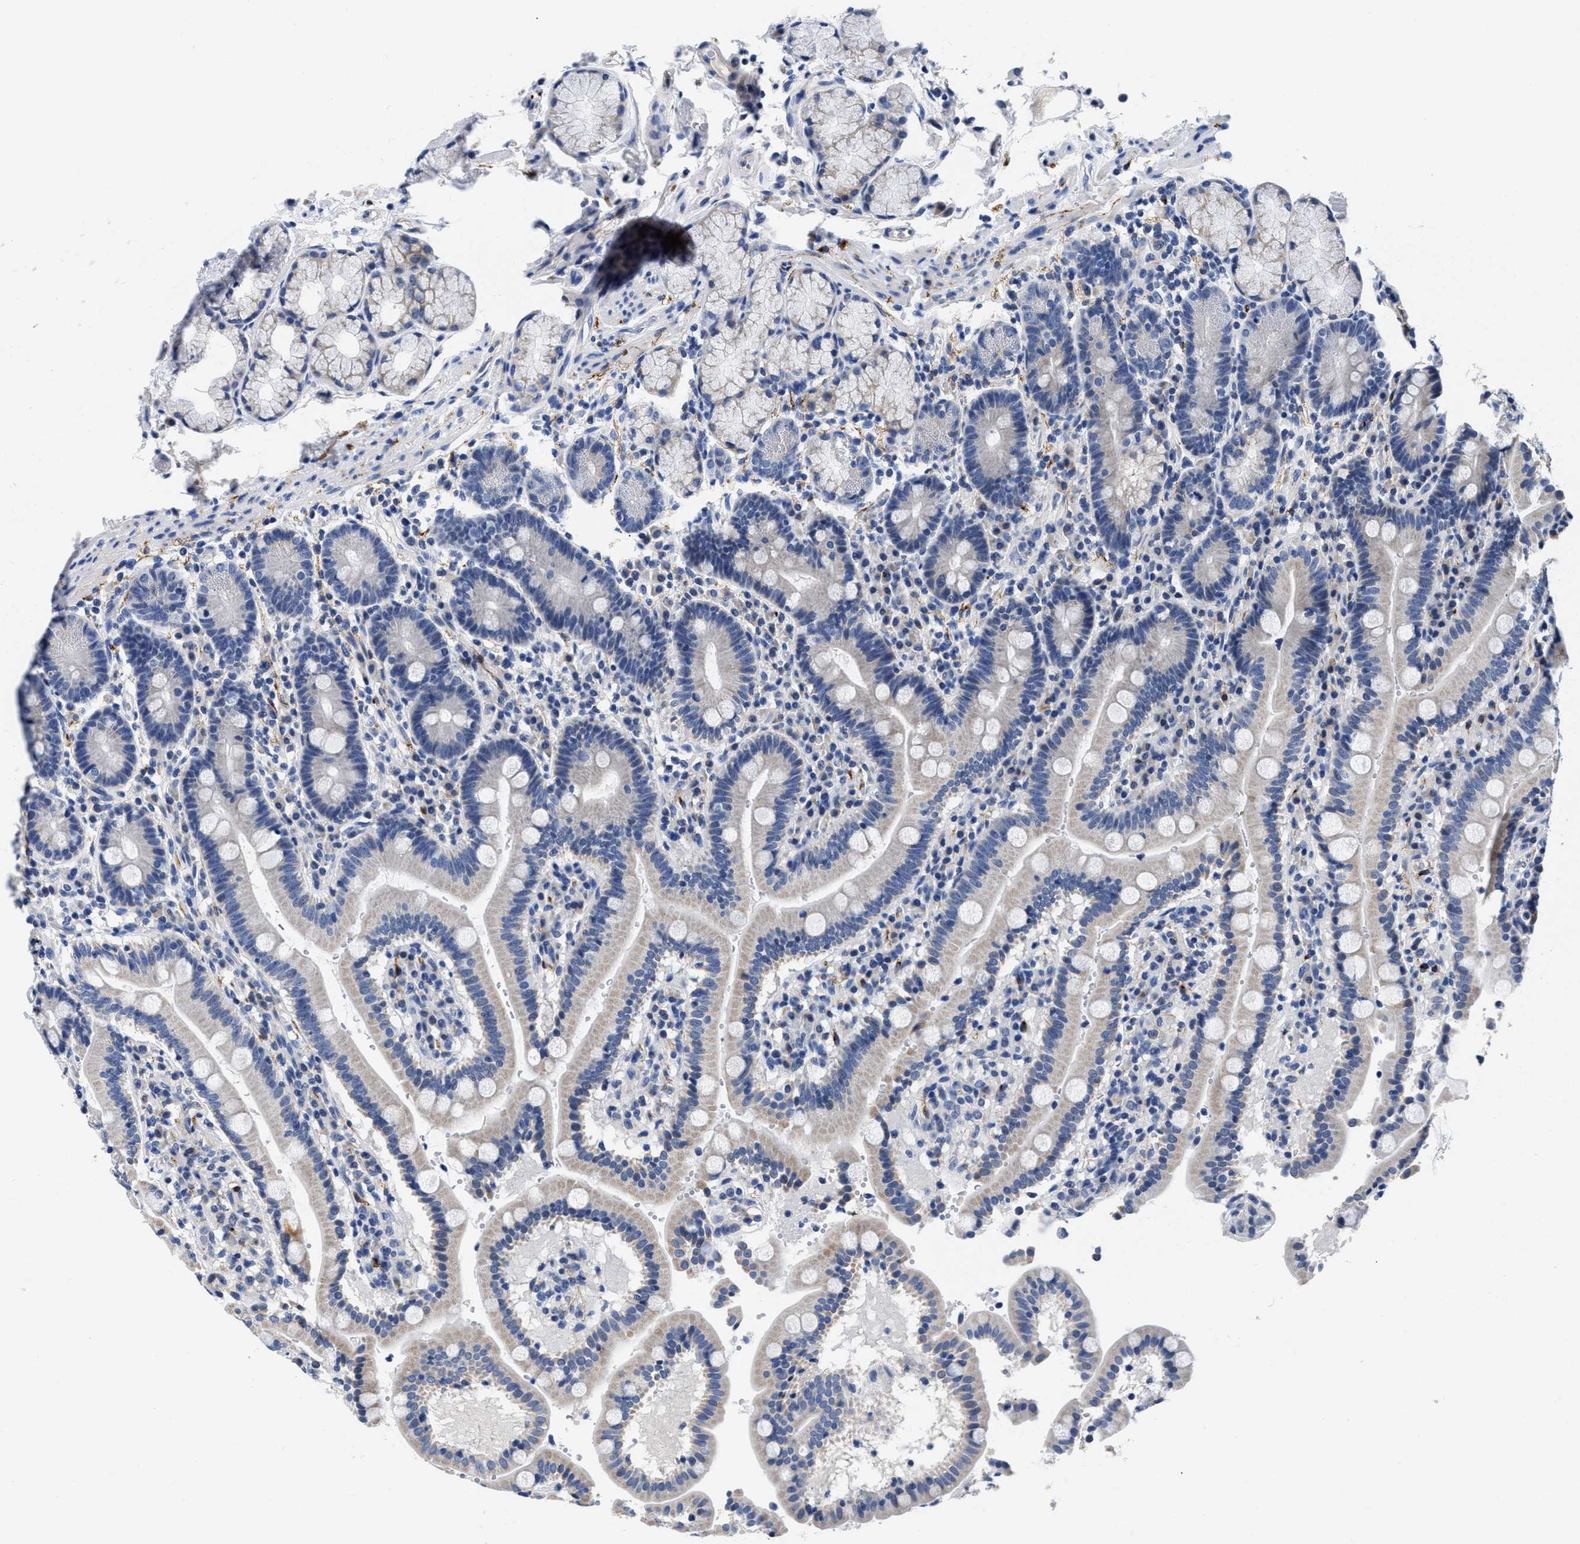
{"staining": {"intensity": "weak", "quantity": "<25%", "location": "cytoplasmic/membranous"}, "tissue": "duodenum", "cell_type": "Glandular cells", "image_type": "normal", "snomed": [{"axis": "morphology", "description": "Normal tissue, NOS"}, {"axis": "topography", "description": "Small intestine, NOS"}], "caption": "IHC of benign human duodenum demonstrates no positivity in glandular cells.", "gene": "SLC35F1", "patient": {"sex": "female", "age": 71}}